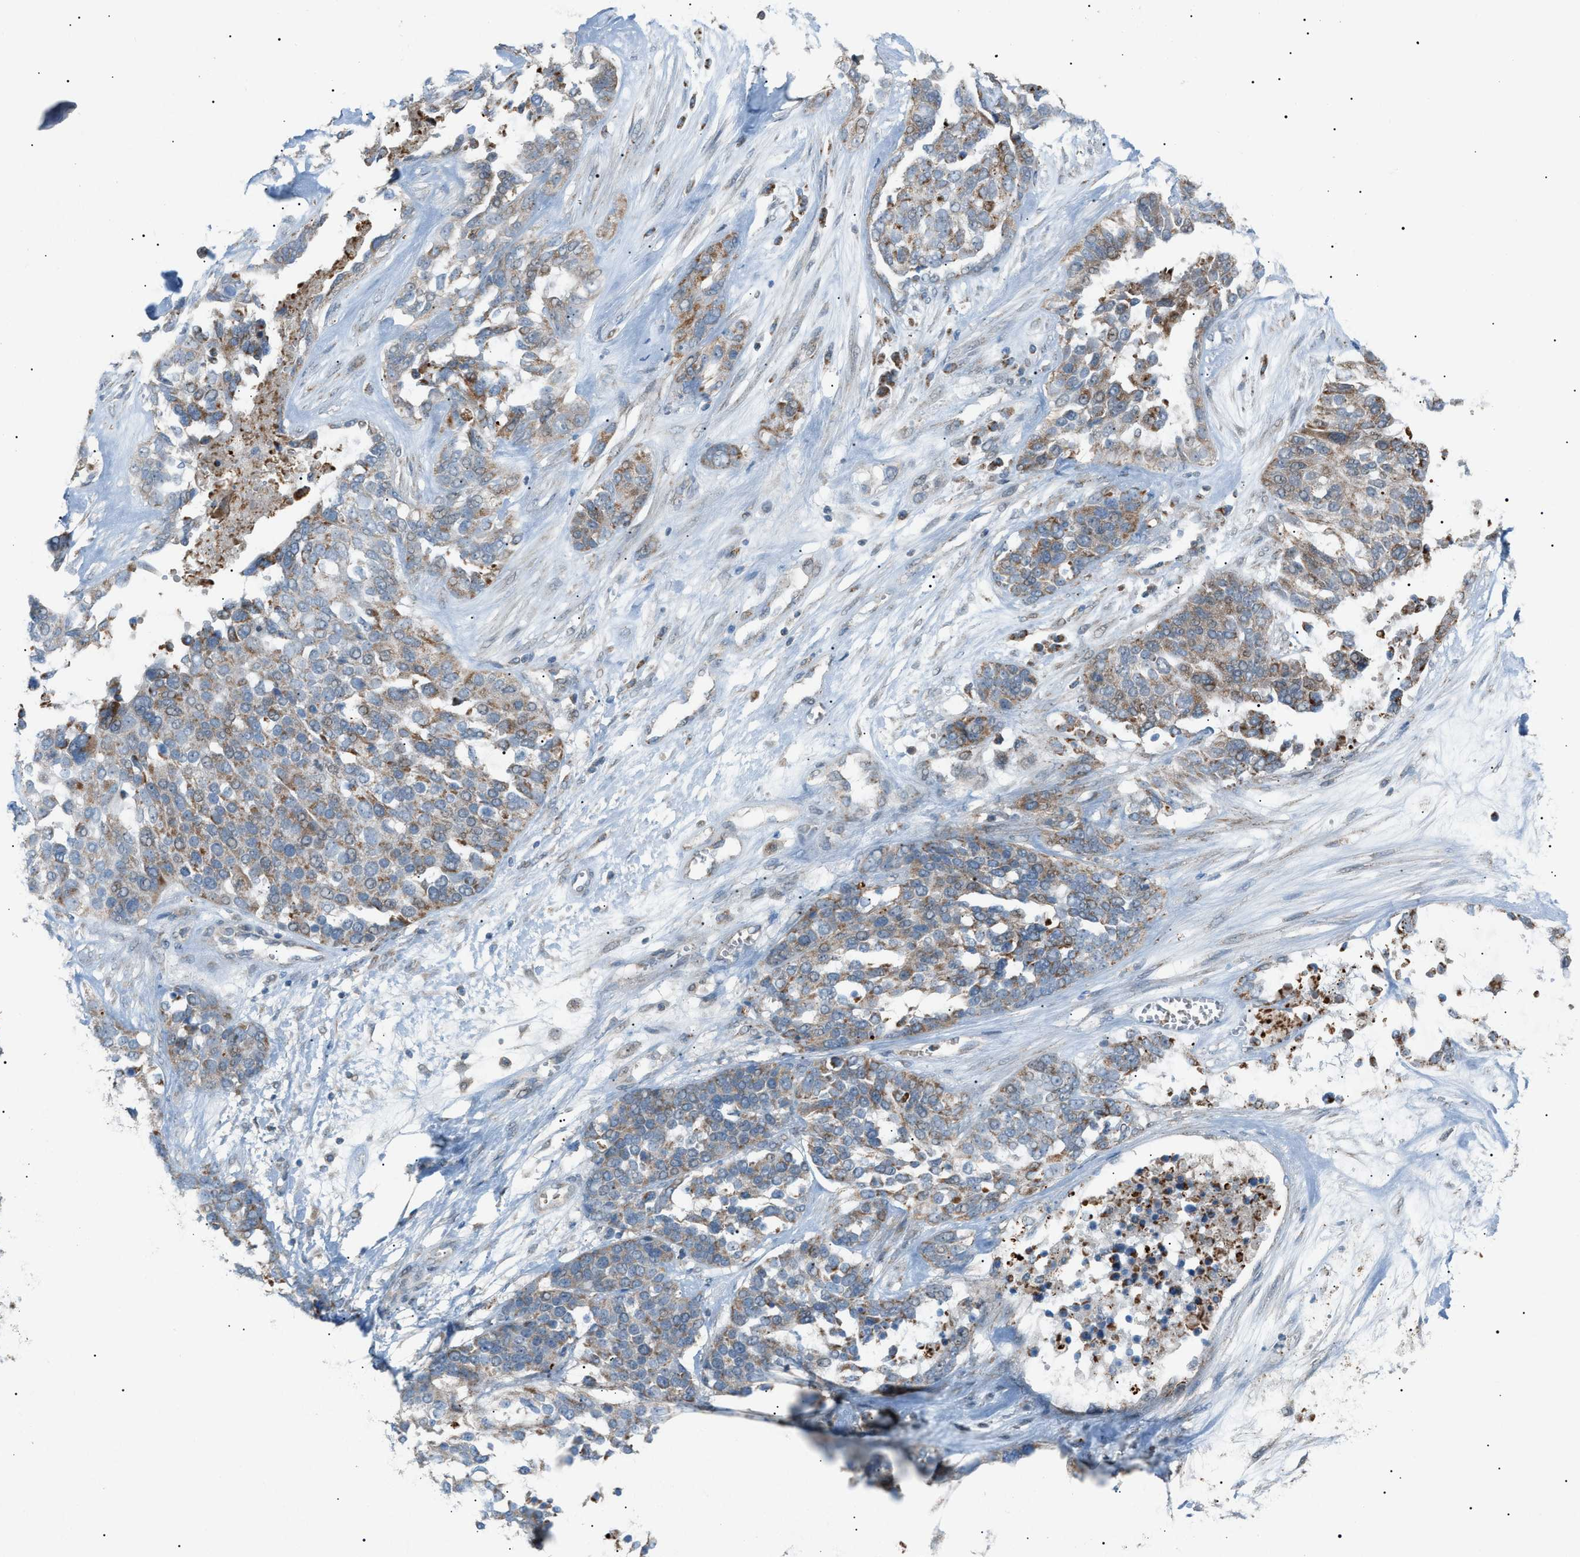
{"staining": {"intensity": "moderate", "quantity": "25%-75%", "location": "cytoplasmic/membranous"}, "tissue": "ovarian cancer", "cell_type": "Tumor cells", "image_type": "cancer", "snomed": [{"axis": "morphology", "description": "Cystadenocarcinoma, serous, NOS"}, {"axis": "topography", "description": "Ovary"}], "caption": "Immunohistochemical staining of human ovarian cancer (serous cystadenocarcinoma) exhibits medium levels of moderate cytoplasmic/membranous staining in approximately 25%-75% of tumor cells.", "gene": "ZNF516", "patient": {"sex": "female", "age": 44}}